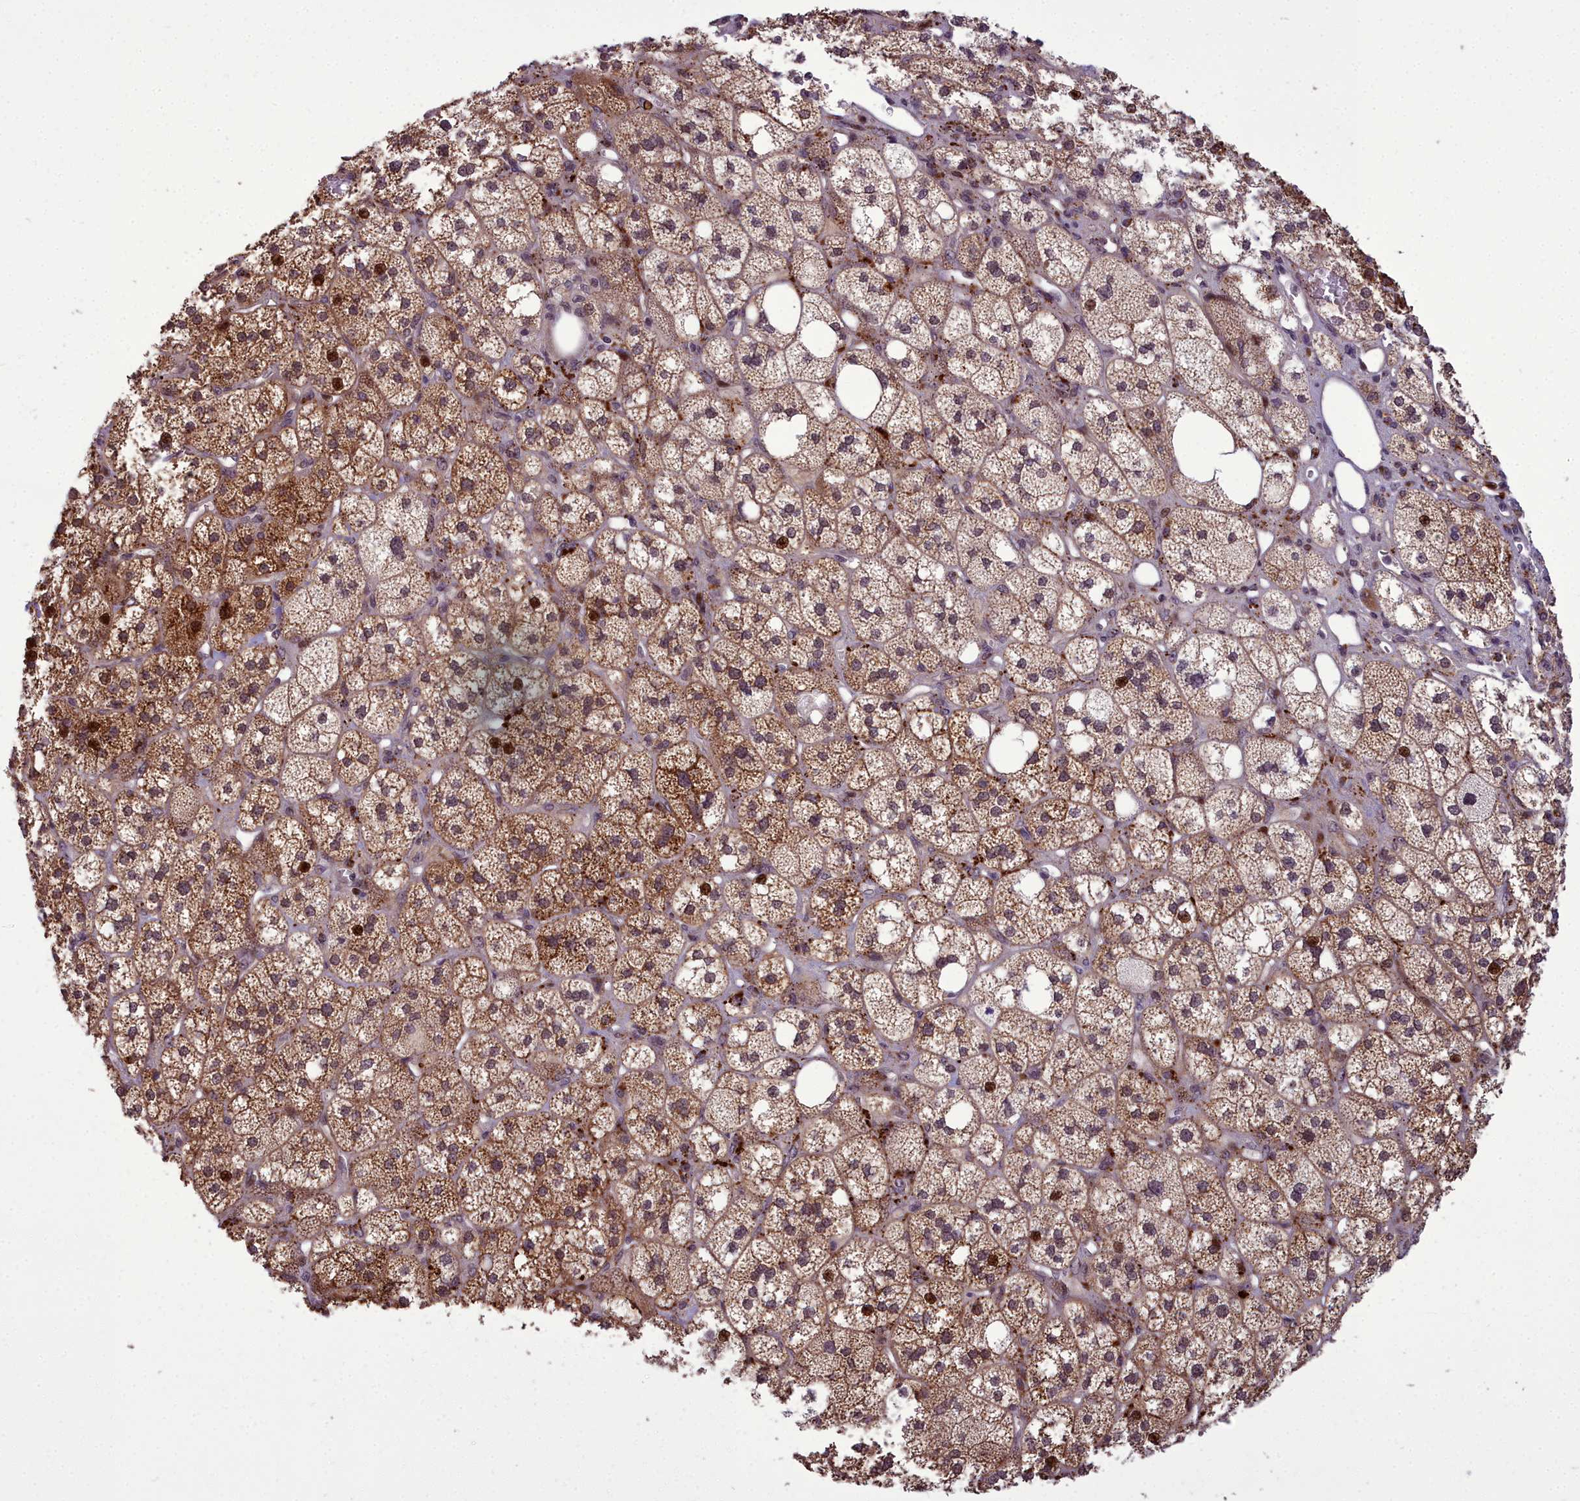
{"staining": {"intensity": "moderate", "quantity": ">75%", "location": "cytoplasmic/membranous,nuclear"}, "tissue": "adrenal gland", "cell_type": "Glandular cells", "image_type": "normal", "snomed": [{"axis": "morphology", "description": "Normal tissue, NOS"}, {"axis": "topography", "description": "Adrenal gland"}], "caption": "Moderate cytoplasmic/membranous,nuclear staining for a protein is seen in about >75% of glandular cells of normal adrenal gland using immunohistochemistry (IHC).", "gene": "AP1M1", "patient": {"sex": "male", "age": 61}}